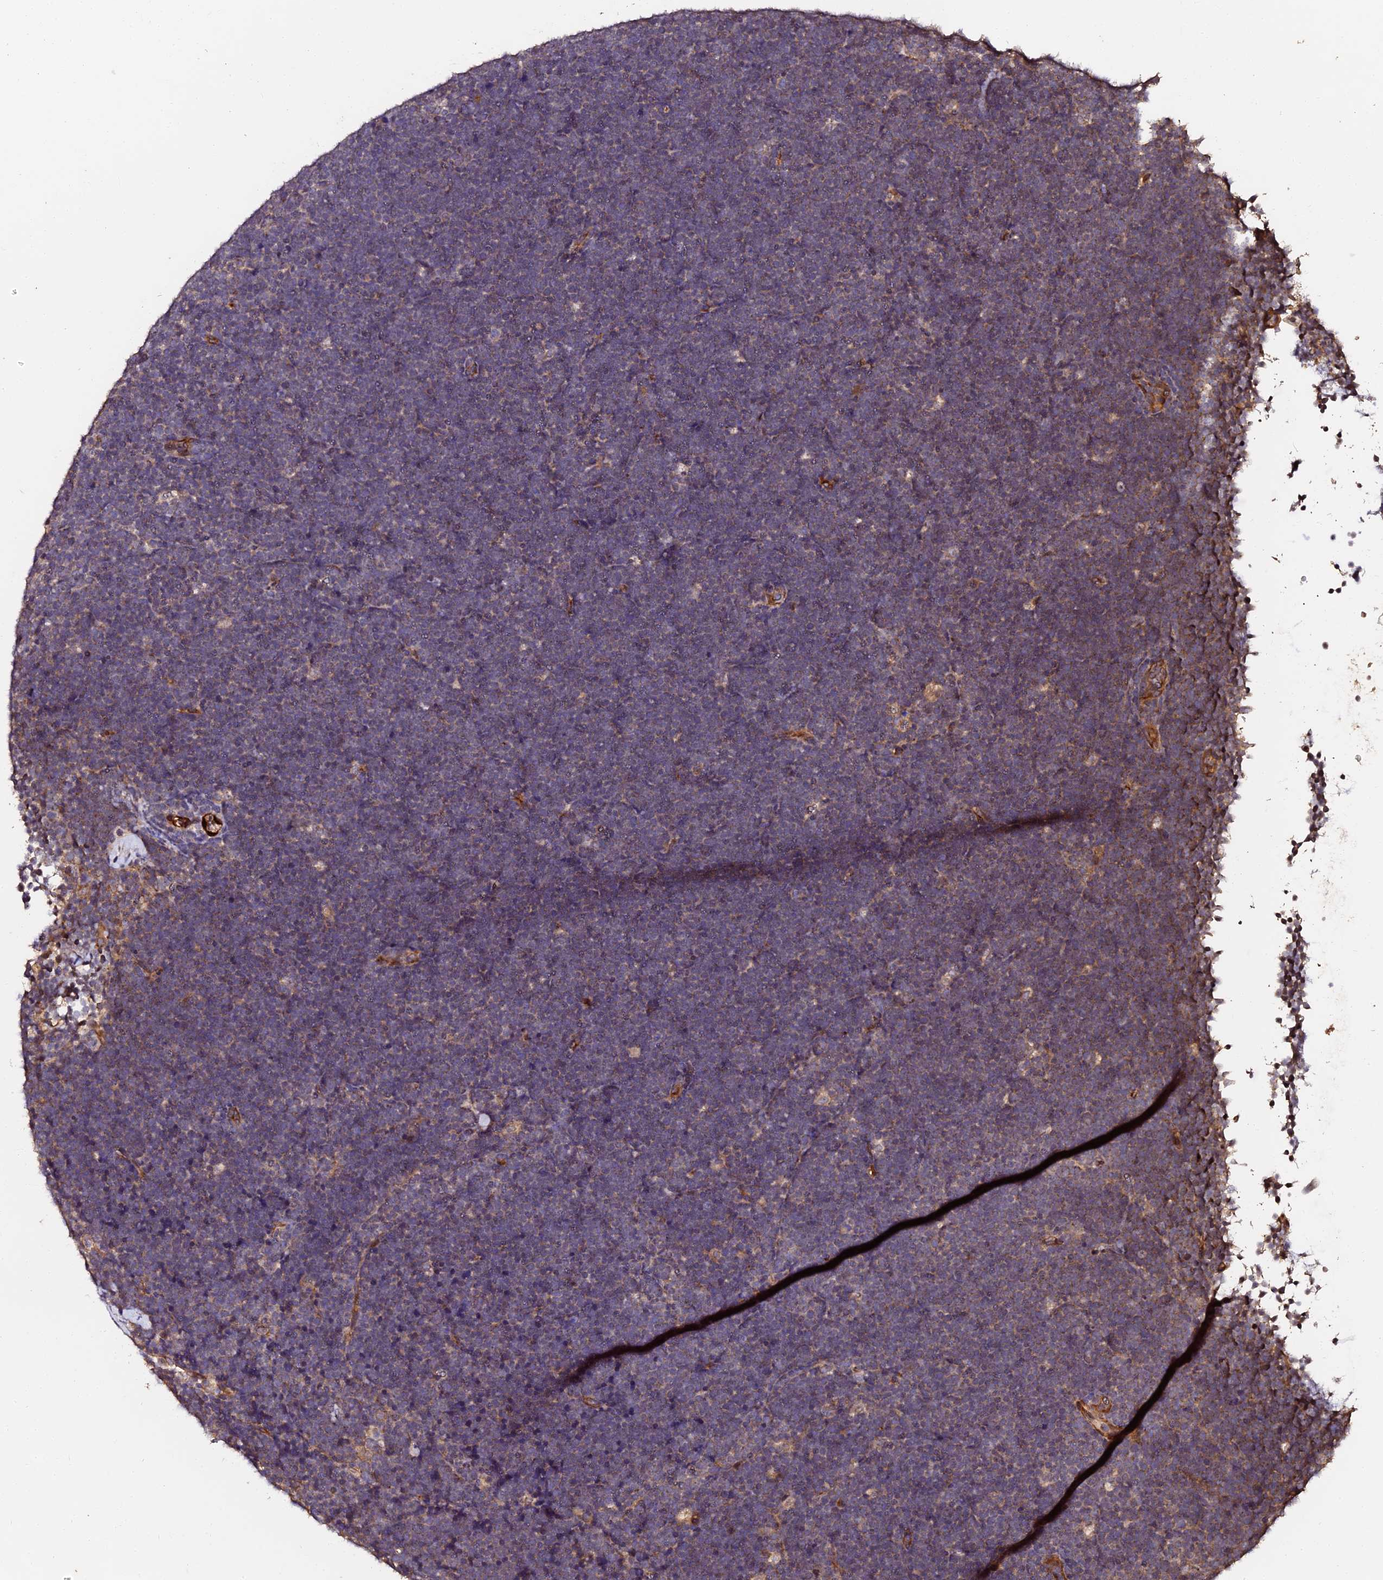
{"staining": {"intensity": "weak", "quantity": "<25%", "location": "cytoplasmic/membranous"}, "tissue": "lymphoma", "cell_type": "Tumor cells", "image_type": "cancer", "snomed": [{"axis": "morphology", "description": "Malignant lymphoma, non-Hodgkin's type, High grade"}, {"axis": "topography", "description": "Lymph node"}], "caption": "This is an immunohistochemistry (IHC) photomicrograph of lymphoma. There is no expression in tumor cells.", "gene": "TDO2", "patient": {"sex": "male", "age": 13}}